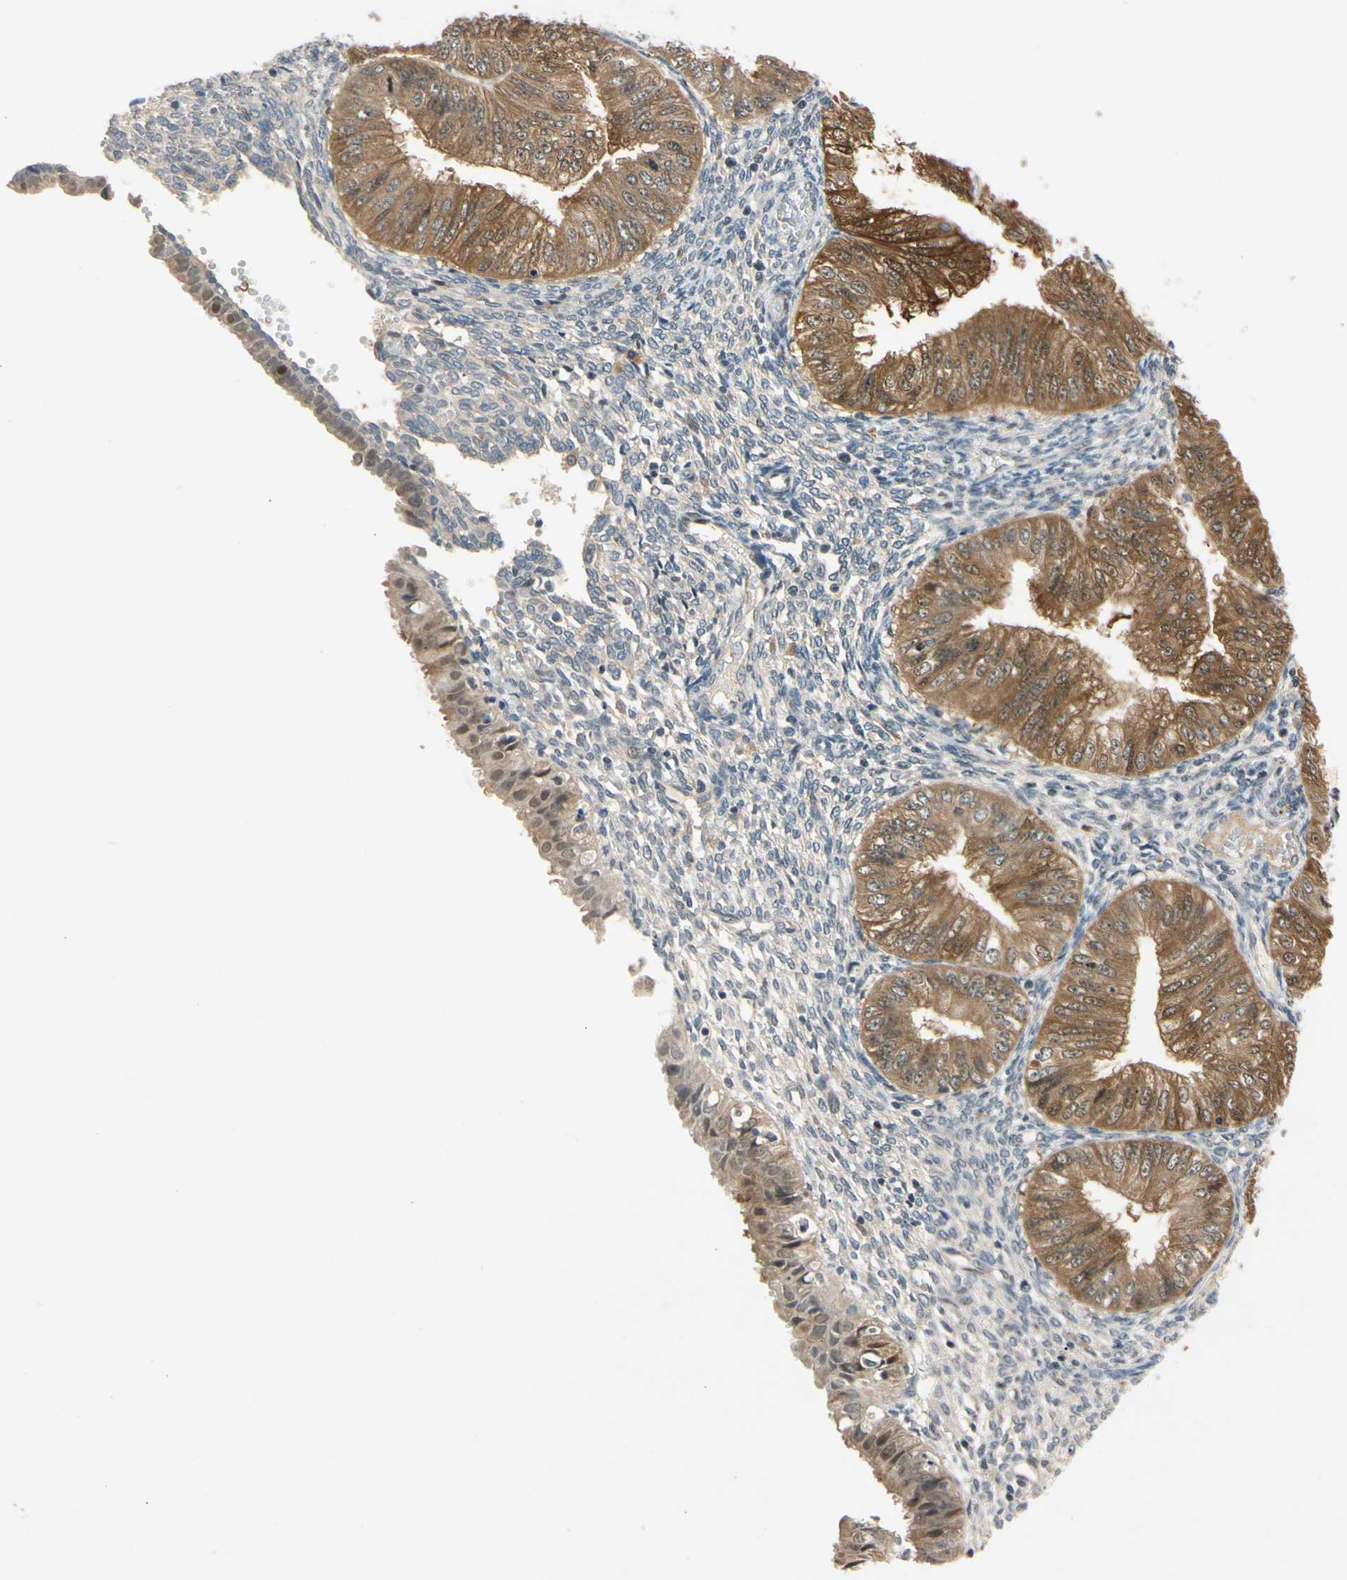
{"staining": {"intensity": "strong", "quantity": ">75%", "location": "cytoplasmic/membranous,nuclear"}, "tissue": "endometrial cancer", "cell_type": "Tumor cells", "image_type": "cancer", "snomed": [{"axis": "morphology", "description": "Normal tissue, NOS"}, {"axis": "morphology", "description": "Adenocarcinoma, NOS"}, {"axis": "topography", "description": "Endometrium"}], "caption": "A brown stain shows strong cytoplasmic/membranous and nuclear staining of a protein in endometrial cancer tumor cells.", "gene": "RIOX2", "patient": {"sex": "female", "age": 53}}